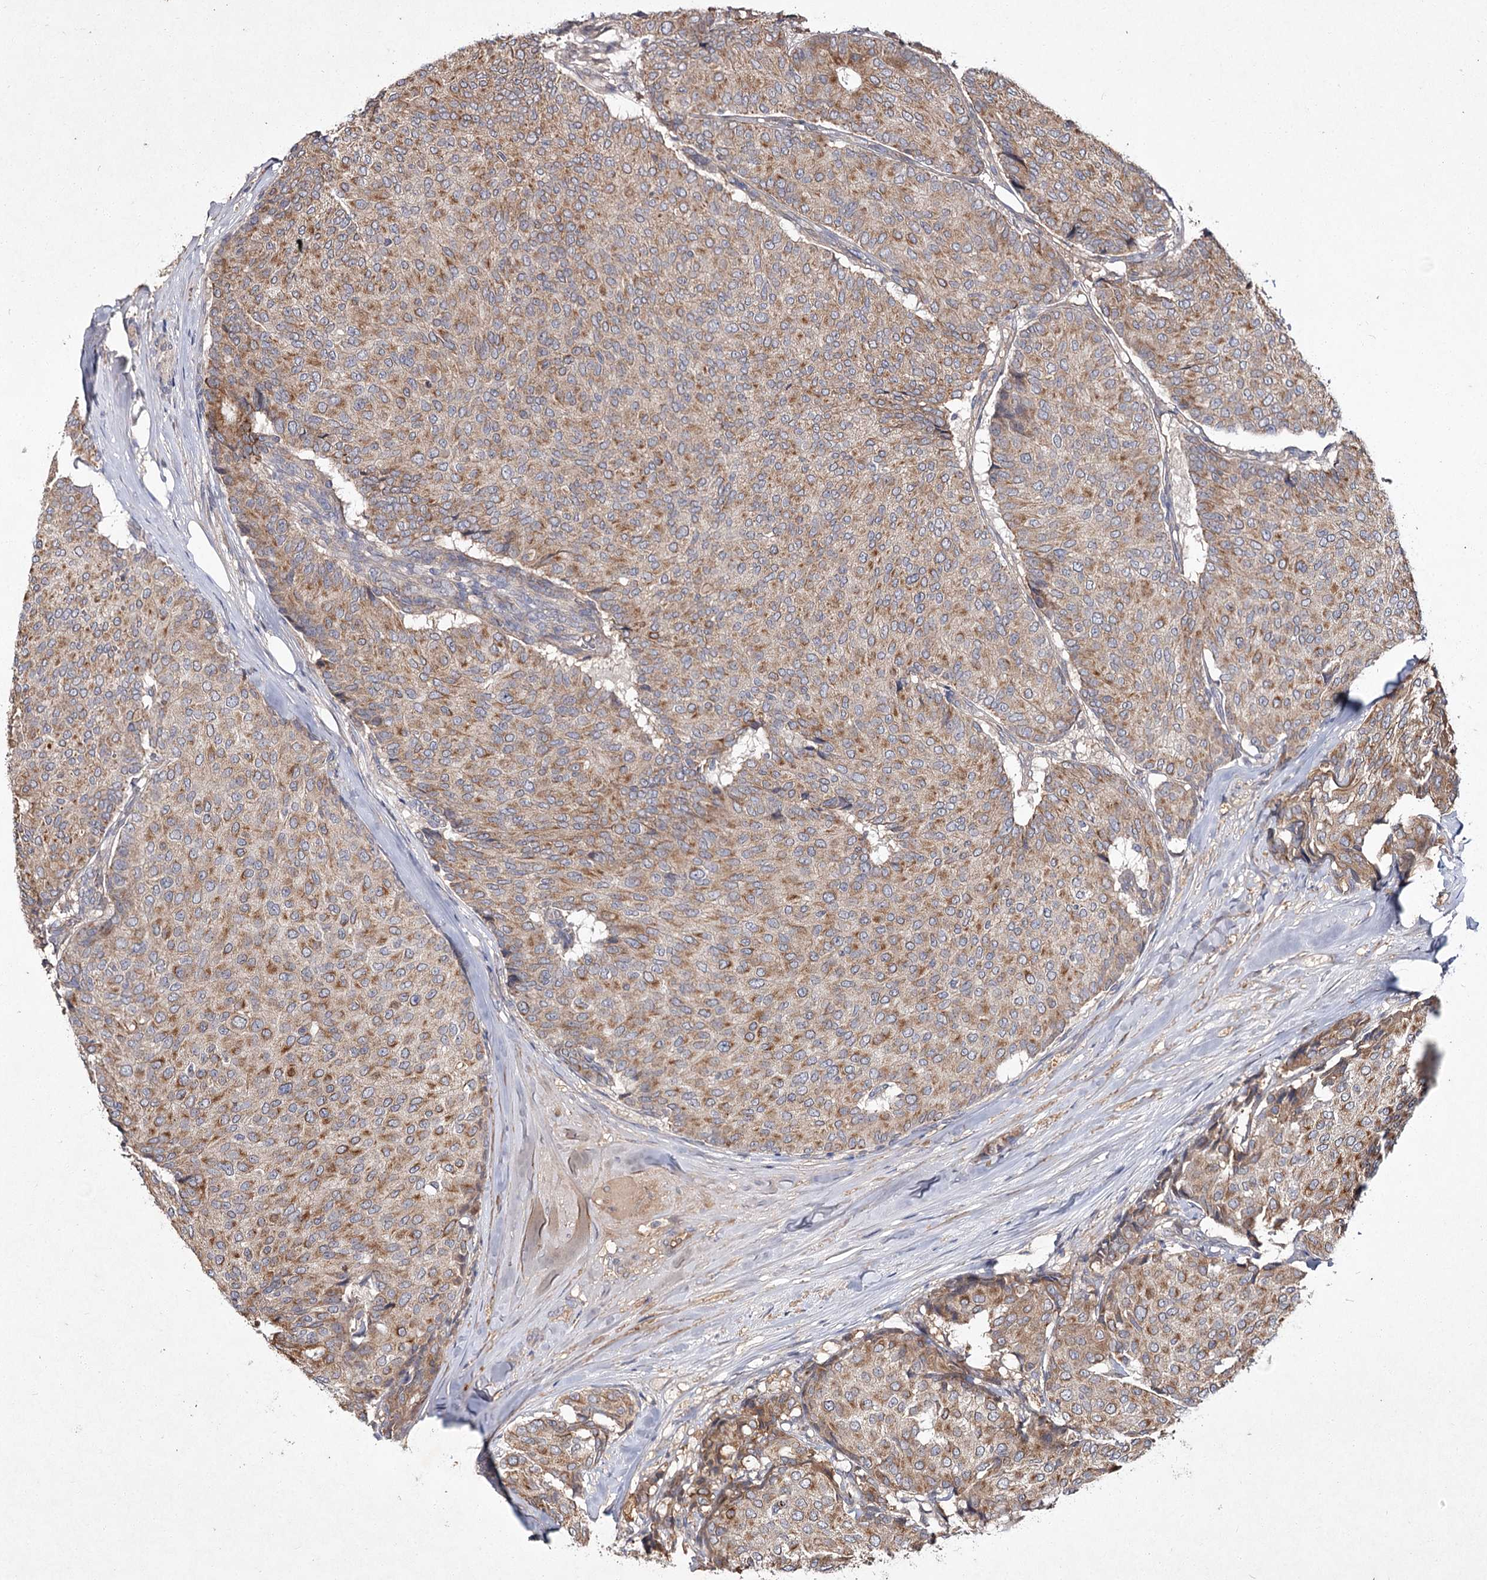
{"staining": {"intensity": "moderate", "quantity": ">75%", "location": "cytoplasmic/membranous"}, "tissue": "breast cancer", "cell_type": "Tumor cells", "image_type": "cancer", "snomed": [{"axis": "morphology", "description": "Duct carcinoma"}, {"axis": "topography", "description": "Breast"}], "caption": "A medium amount of moderate cytoplasmic/membranous positivity is identified in about >75% of tumor cells in intraductal carcinoma (breast) tissue.", "gene": "MFN1", "patient": {"sex": "female", "age": 75}}